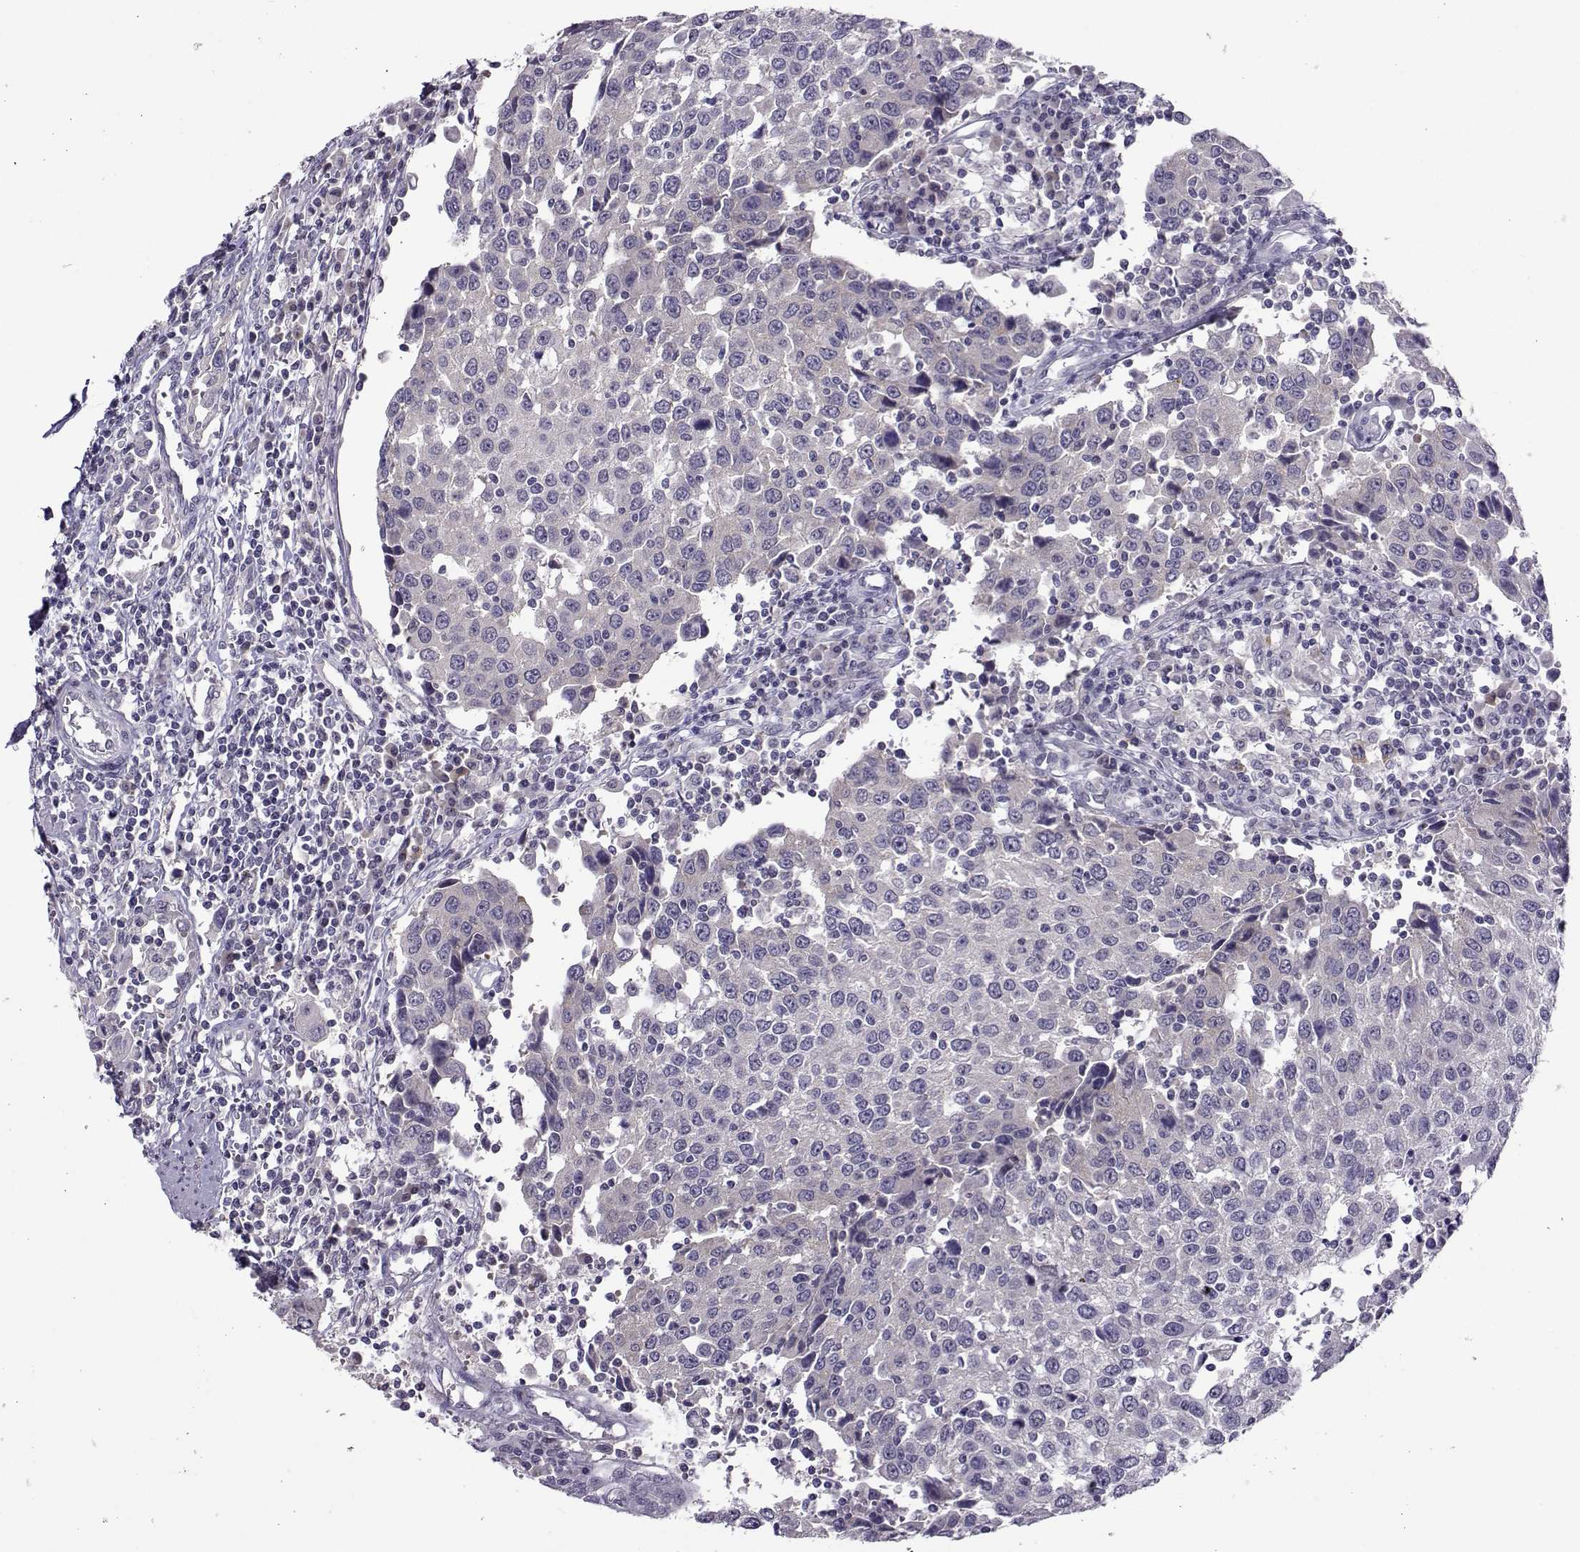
{"staining": {"intensity": "negative", "quantity": "none", "location": "none"}, "tissue": "urothelial cancer", "cell_type": "Tumor cells", "image_type": "cancer", "snomed": [{"axis": "morphology", "description": "Urothelial carcinoma, High grade"}, {"axis": "topography", "description": "Urinary bladder"}], "caption": "DAB (3,3'-diaminobenzidine) immunohistochemical staining of urothelial carcinoma (high-grade) shows no significant positivity in tumor cells.", "gene": "DDX20", "patient": {"sex": "female", "age": 85}}